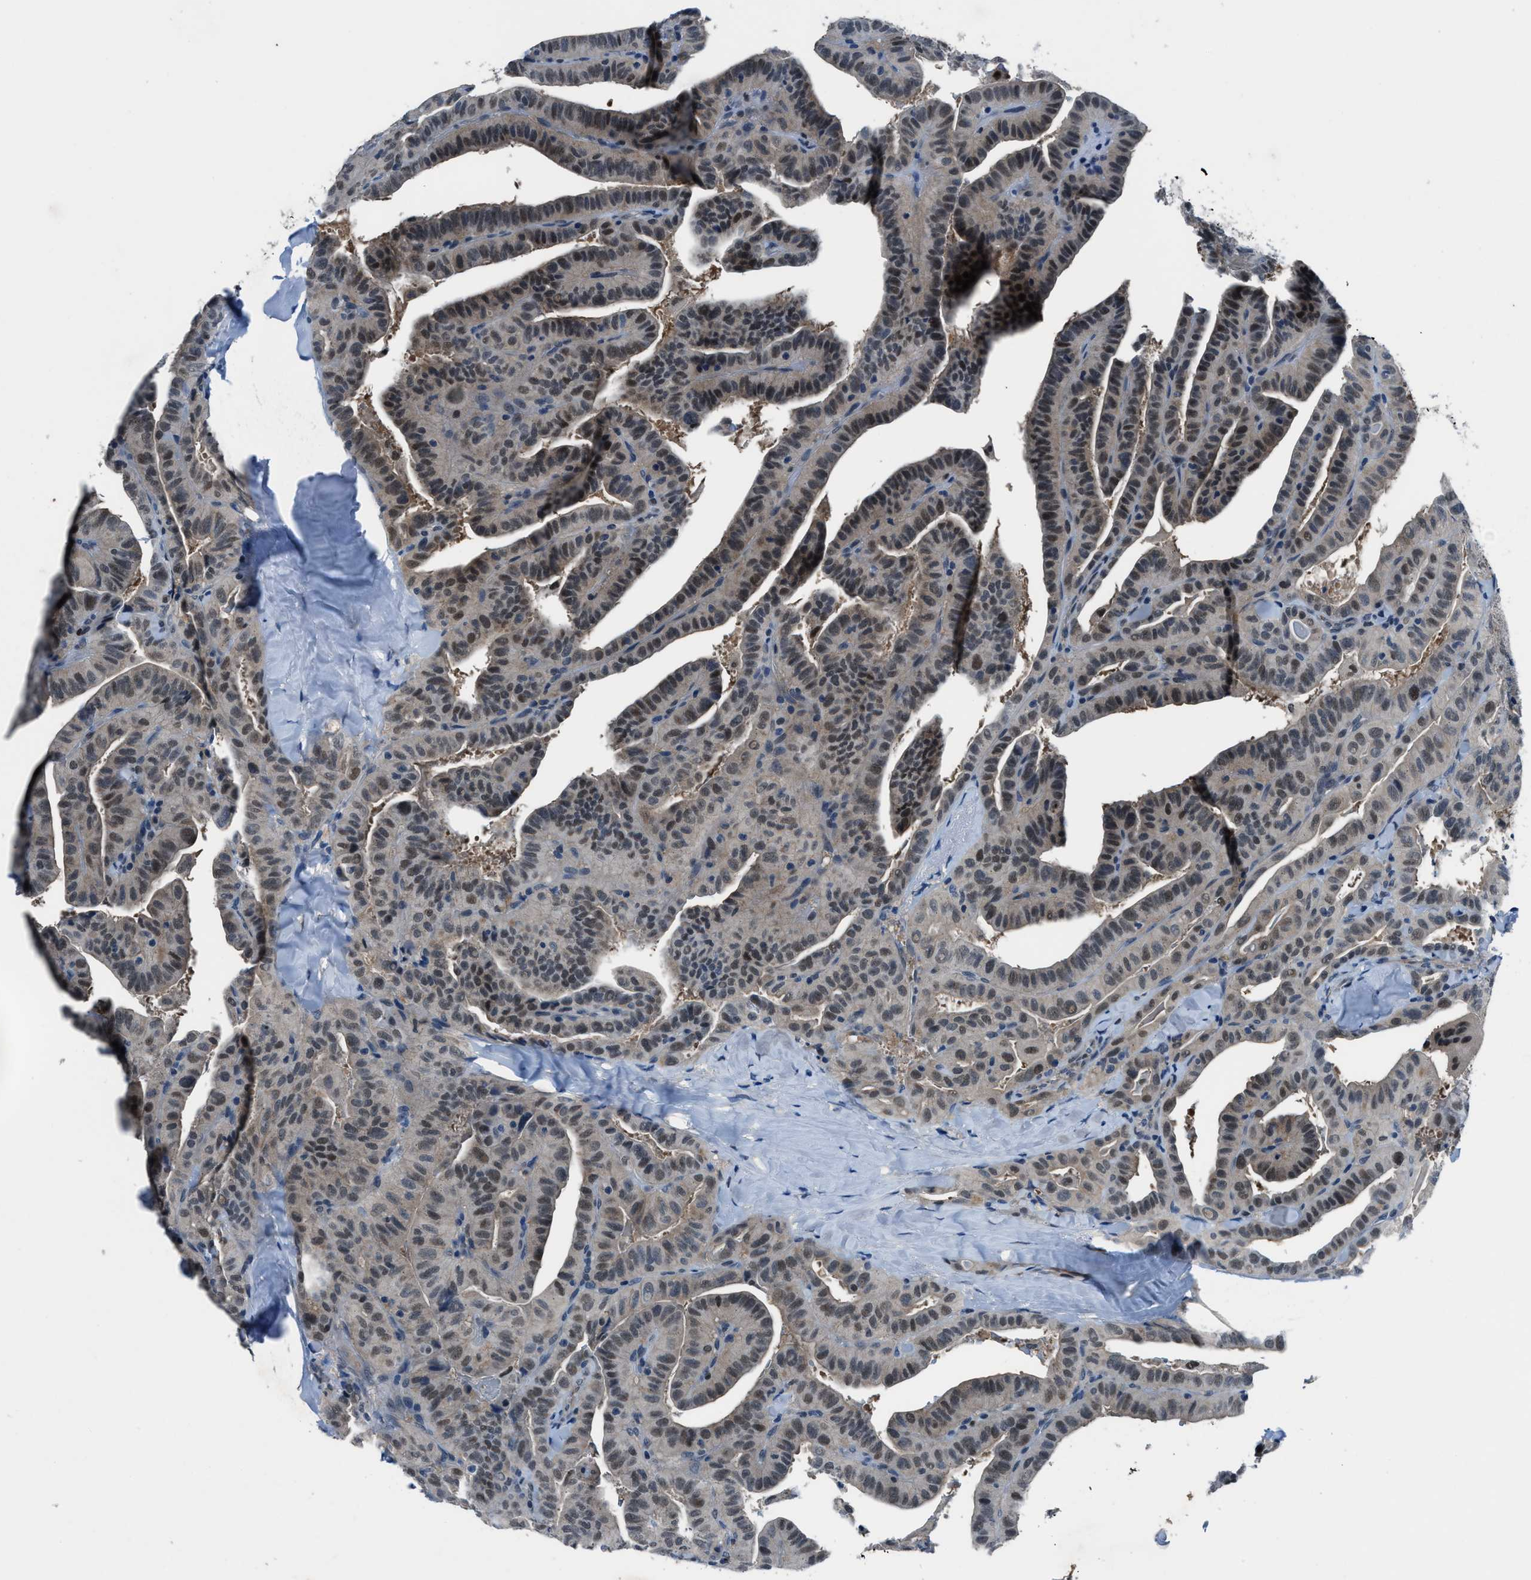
{"staining": {"intensity": "weak", "quantity": ">75%", "location": "nuclear"}, "tissue": "thyroid cancer", "cell_type": "Tumor cells", "image_type": "cancer", "snomed": [{"axis": "morphology", "description": "Papillary adenocarcinoma, NOS"}, {"axis": "topography", "description": "Thyroid gland"}], "caption": "A histopathology image of thyroid cancer (papillary adenocarcinoma) stained for a protein displays weak nuclear brown staining in tumor cells.", "gene": "DUSP19", "patient": {"sex": "male", "age": 77}}